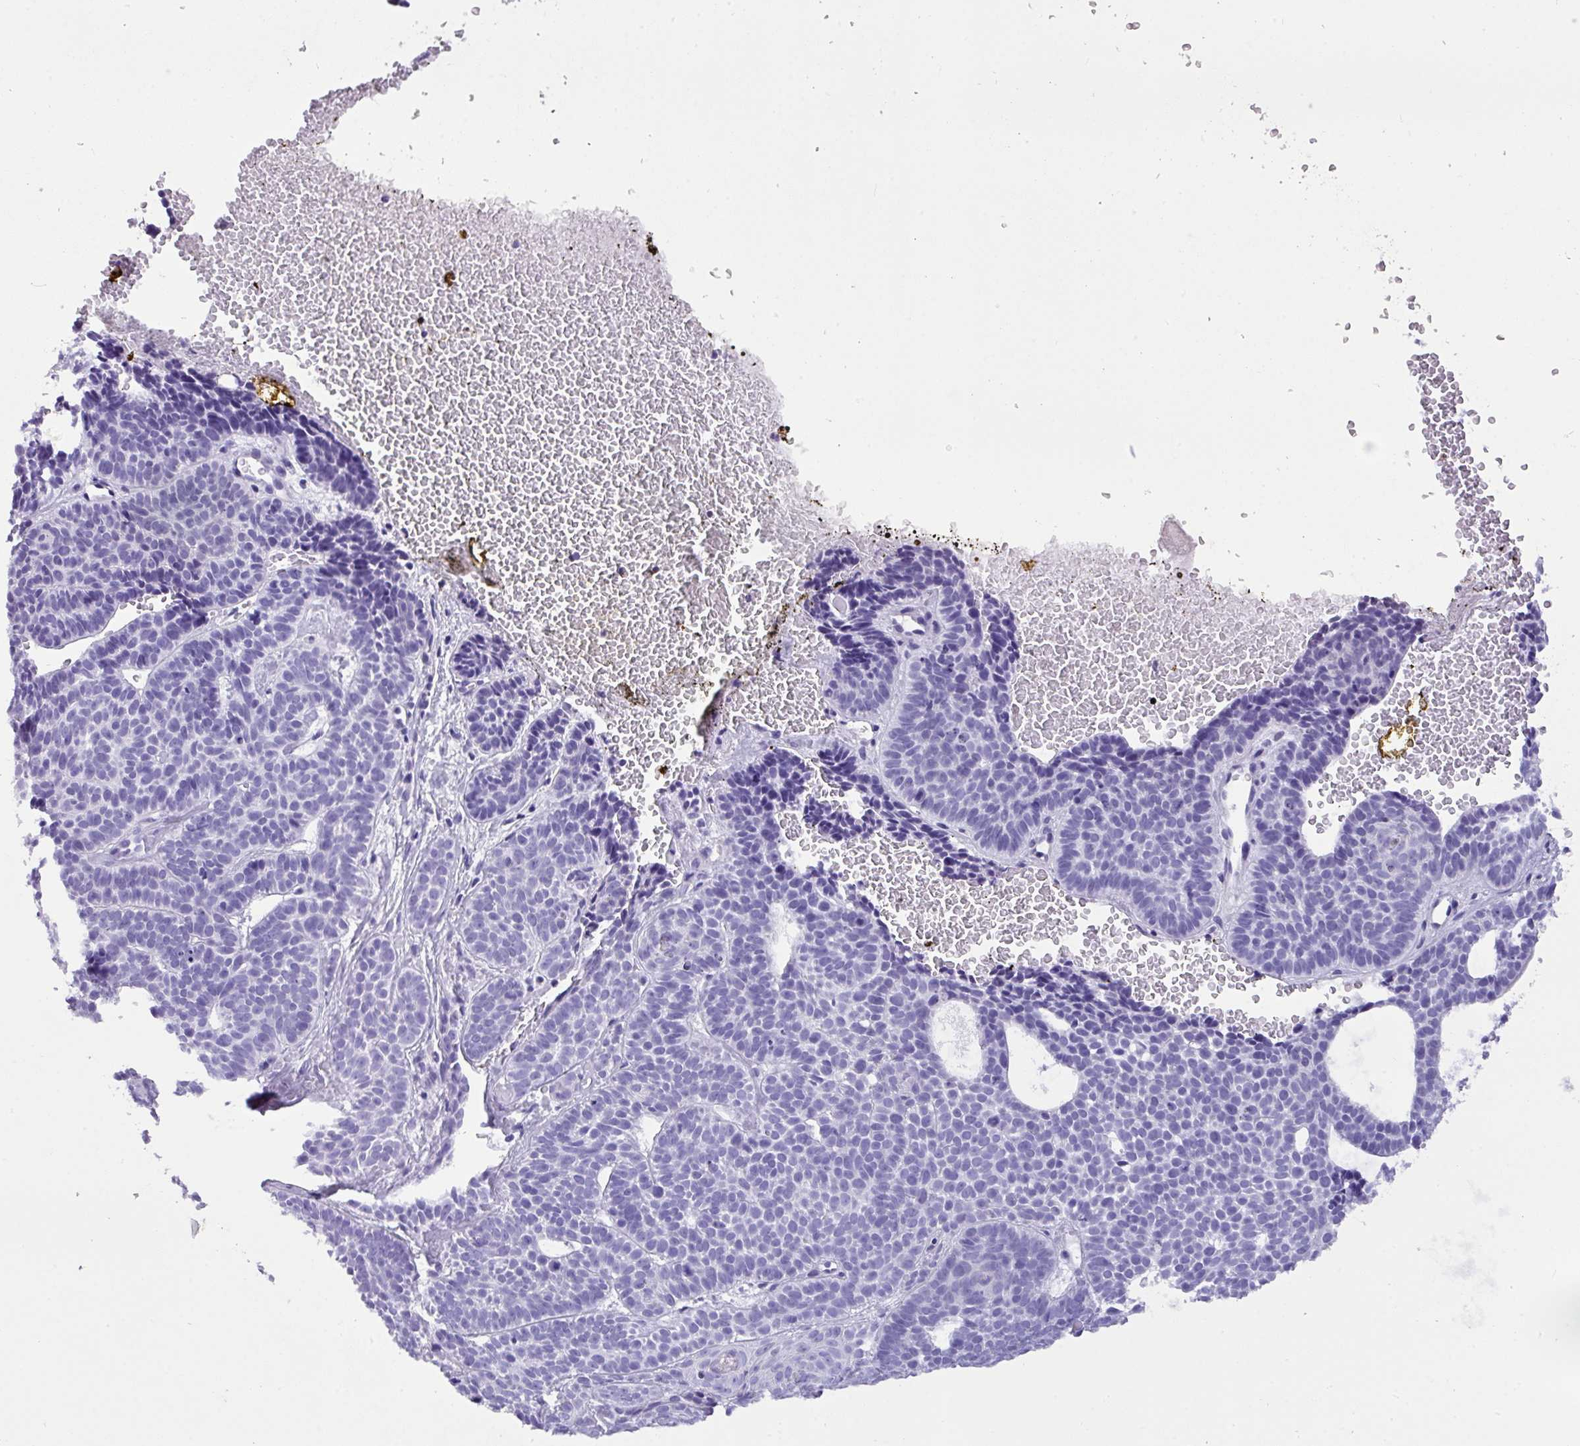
{"staining": {"intensity": "negative", "quantity": "none", "location": "none"}, "tissue": "skin cancer", "cell_type": "Tumor cells", "image_type": "cancer", "snomed": [{"axis": "morphology", "description": "Basal cell carcinoma"}, {"axis": "topography", "description": "Skin"}], "caption": "DAB immunohistochemical staining of skin basal cell carcinoma displays no significant expression in tumor cells.", "gene": "MUC21", "patient": {"sex": "male", "age": 85}}